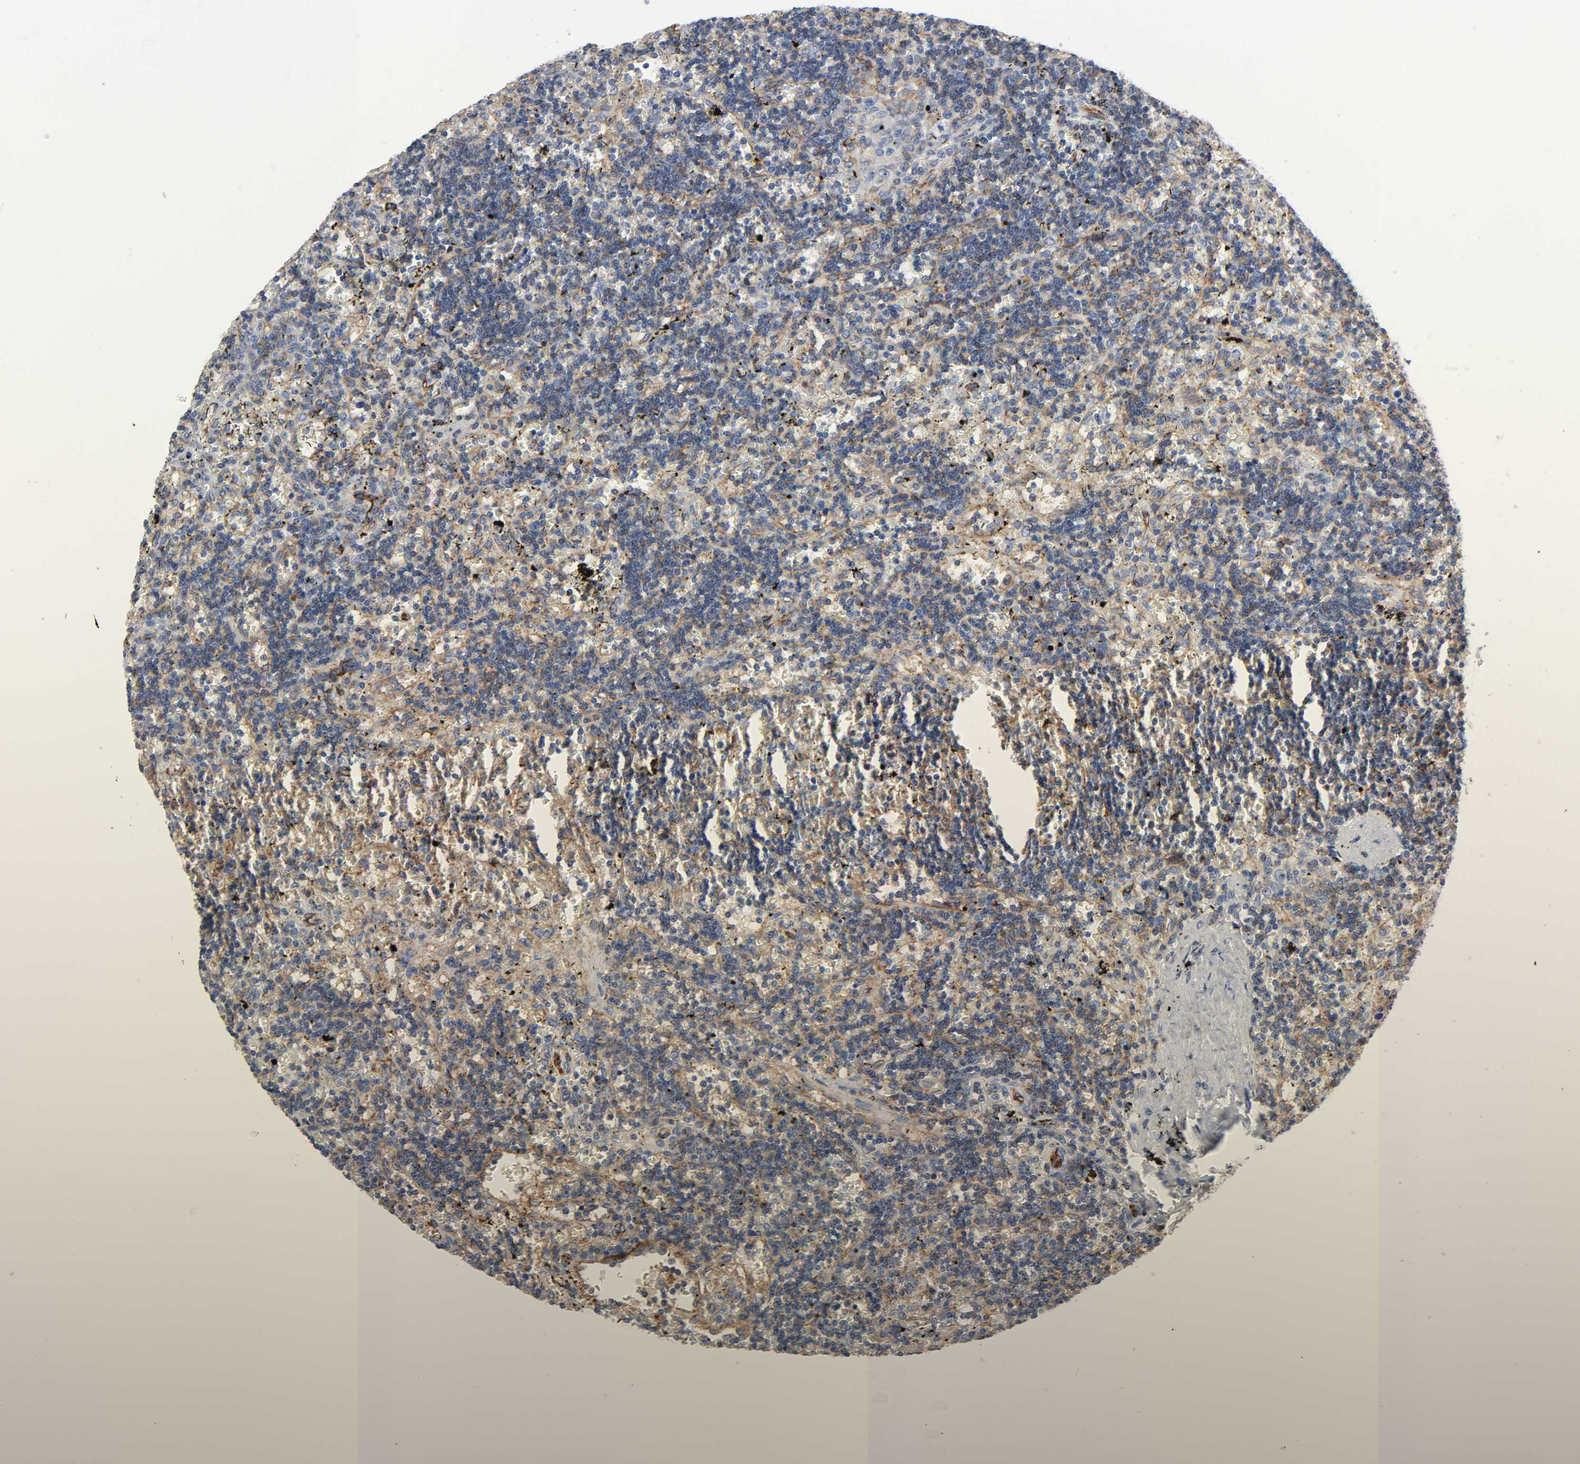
{"staining": {"intensity": "negative", "quantity": "none", "location": "none"}, "tissue": "lymphoma", "cell_type": "Tumor cells", "image_type": "cancer", "snomed": [{"axis": "morphology", "description": "Malignant lymphoma, non-Hodgkin's type, Low grade"}, {"axis": "topography", "description": "Spleen"}], "caption": "This is an IHC photomicrograph of lymphoma. There is no expression in tumor cells.", "gene": "PECAM1", "patient": {"sex": "male", "age": 60}}